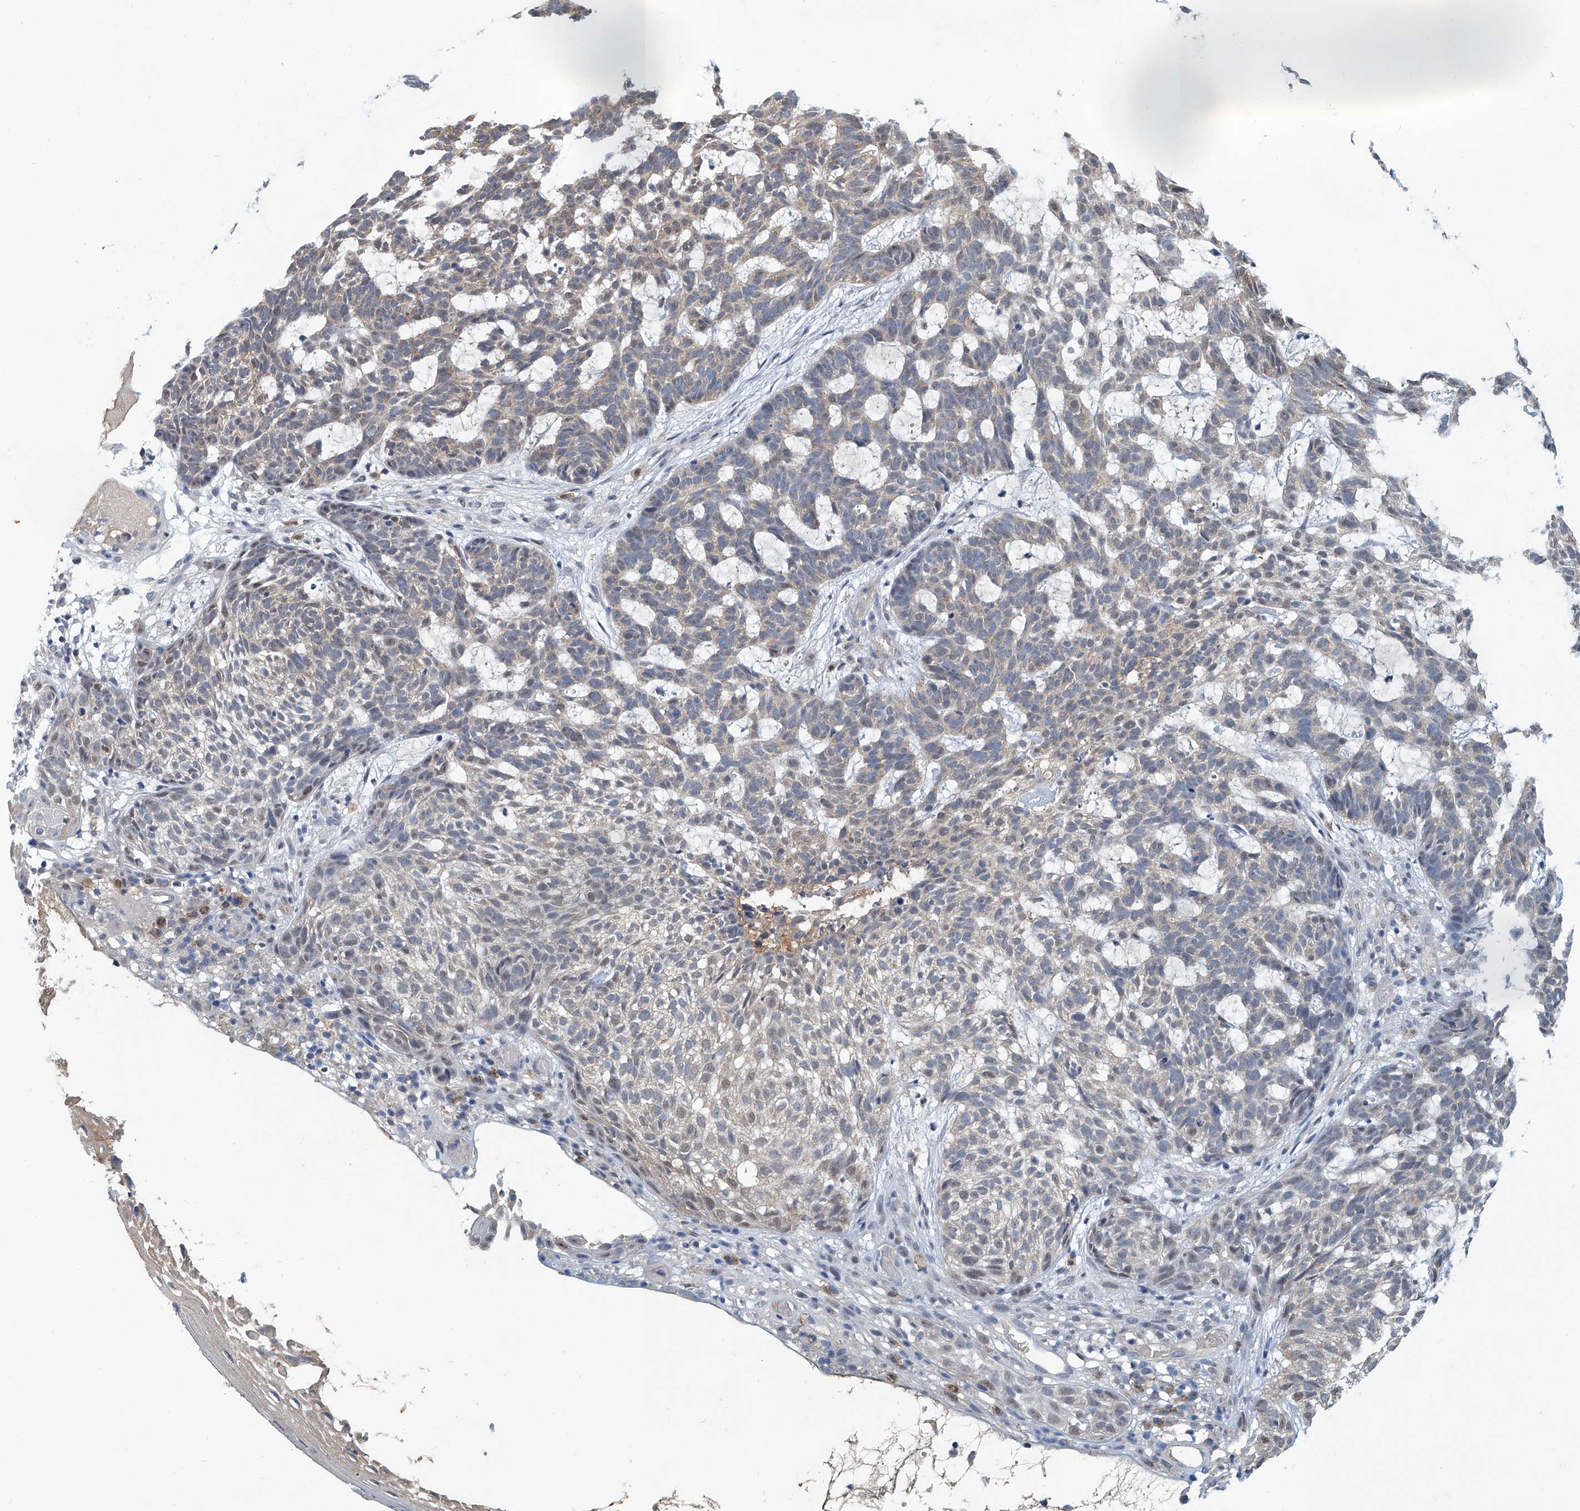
{"staining": {"intensity": "weak", "quantity": "<25%", "location": "cytoplasmic/membranous"}, "tissue": "skin cancer", "cell_type": "Tumor cells", "image_type": "cancer", "snomed": [{"axis": "morphology", "description": "Basal cell carcinoma"}, {"axis": "topography", "description": "Skin"}], "caption": "Tumor cells are negative for protein expression in human skin cancer.", "gene": "CLK1", "patient": {"sex": "male", "age": 85}}